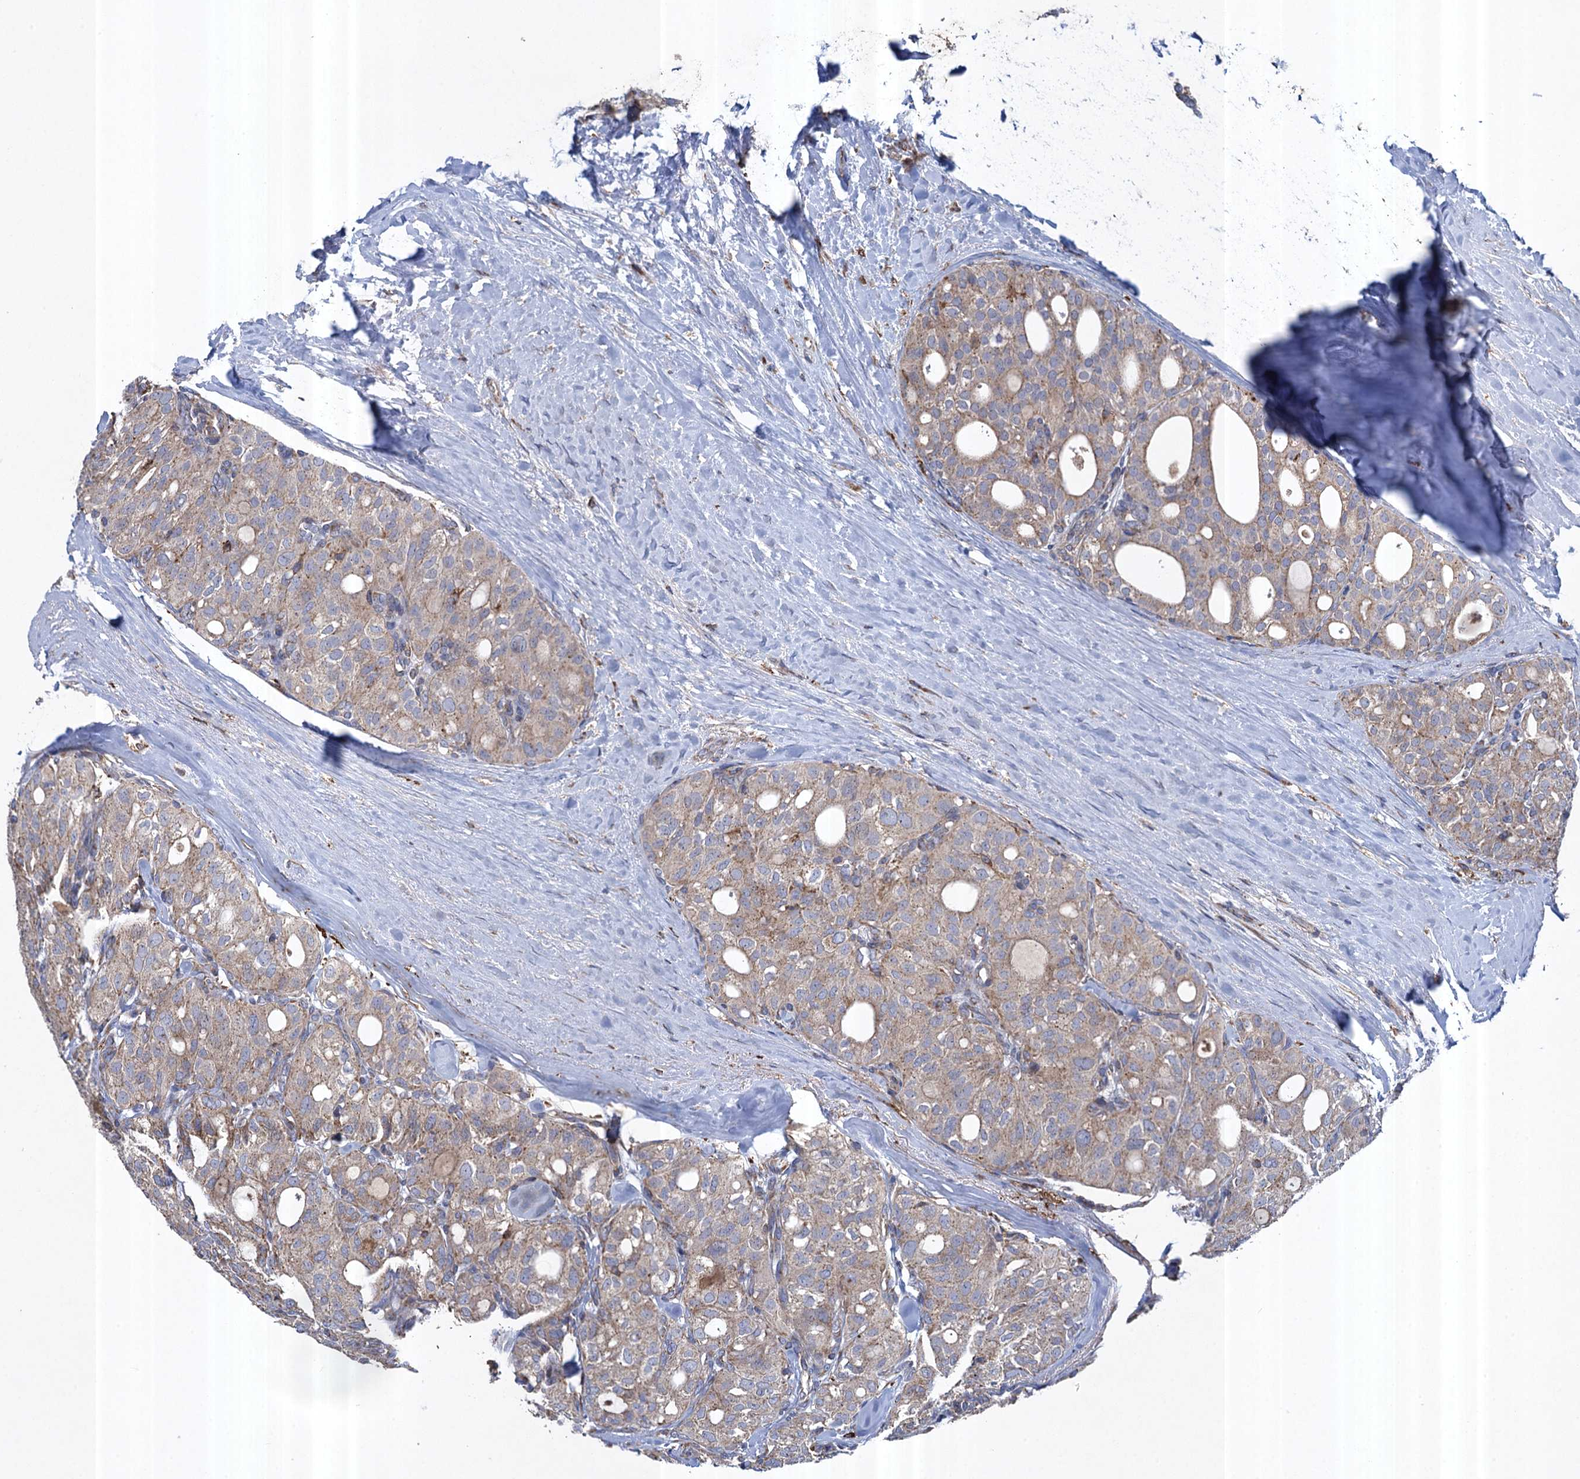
{"staining": {"intensity": "weak", "quantity": ">75%", "location": "cytoplasmic/membranous"}, "tissue": "thyroid cancer", "cell_type": "Tumor cells", "image_type": "cancer", "snomed": [{"axis": "morphology", "description": "Follicular adenoma carcinoma, NOS"}, {"axis": "topography", "description": "Thyroid gland"}], "caption": "This is an image of IHC staining of thyroid follicular adenoma carcinoma, which shows weak staining in the cytoplasmic/membranous of tumor cells.", "gene": "TXNDC11", "patient": {"sex": "male", "age": 75}}